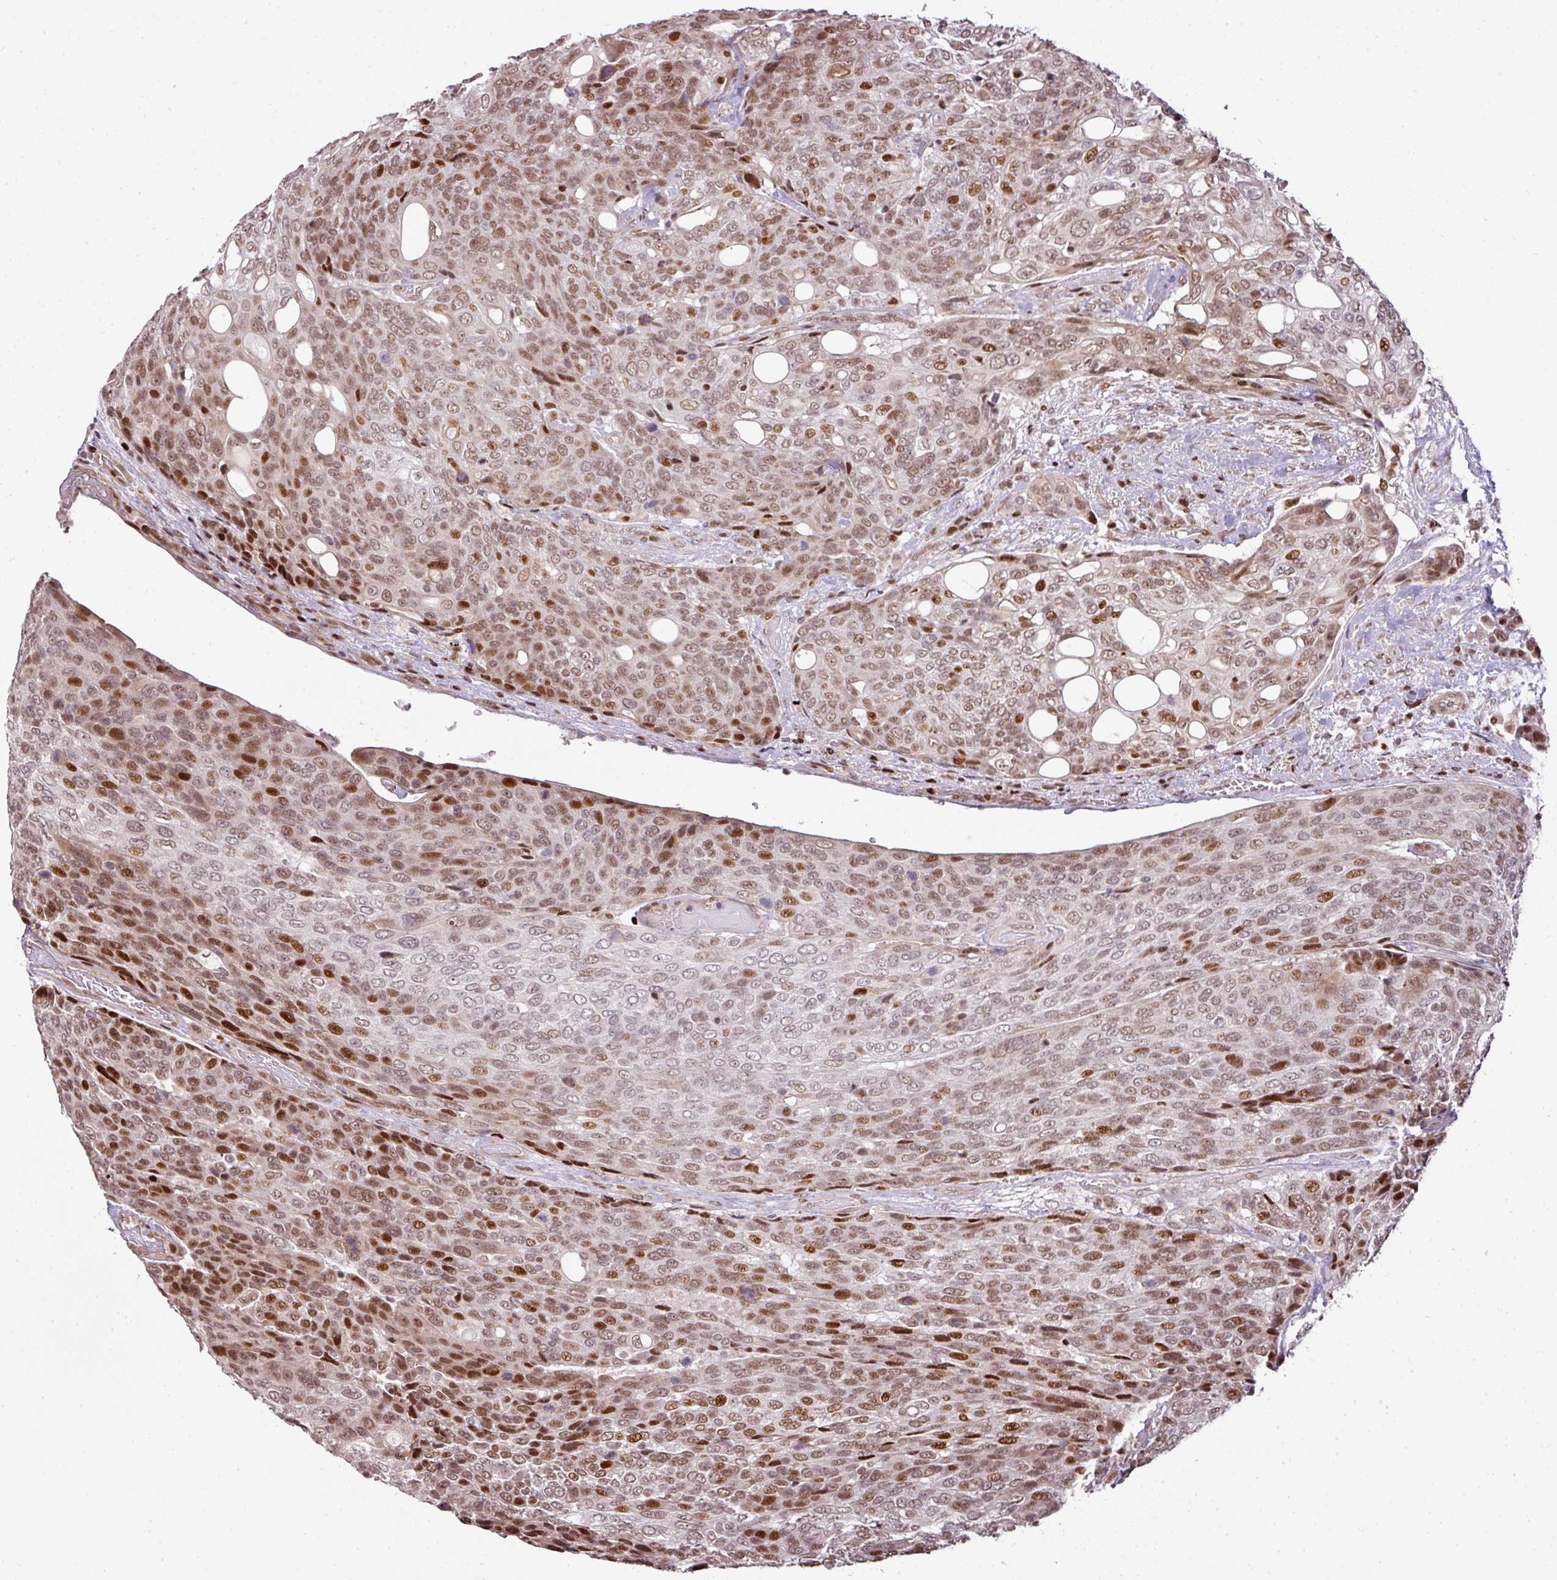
{"staining": {"intensity": "strong", "quantity": ">75%", "location": "nuclear"}, "tissue": "urothelial cancer", "cell_type": "Tumor cells", "image_type": "cancer", "snomed": [{"axis": "morphology", "description": "Urothelial carcinoma, High grade"}, {"axis": "topography", "description": "Urinary bladder"}], "caption": "Strong nuclear expression for a protein is identified in about >75% of tumor cells of high-grade urothelial carcinoma using immunohistochemistry.", "gene": "MYSM1", "patient": {"sex": "female", "age": 70}}